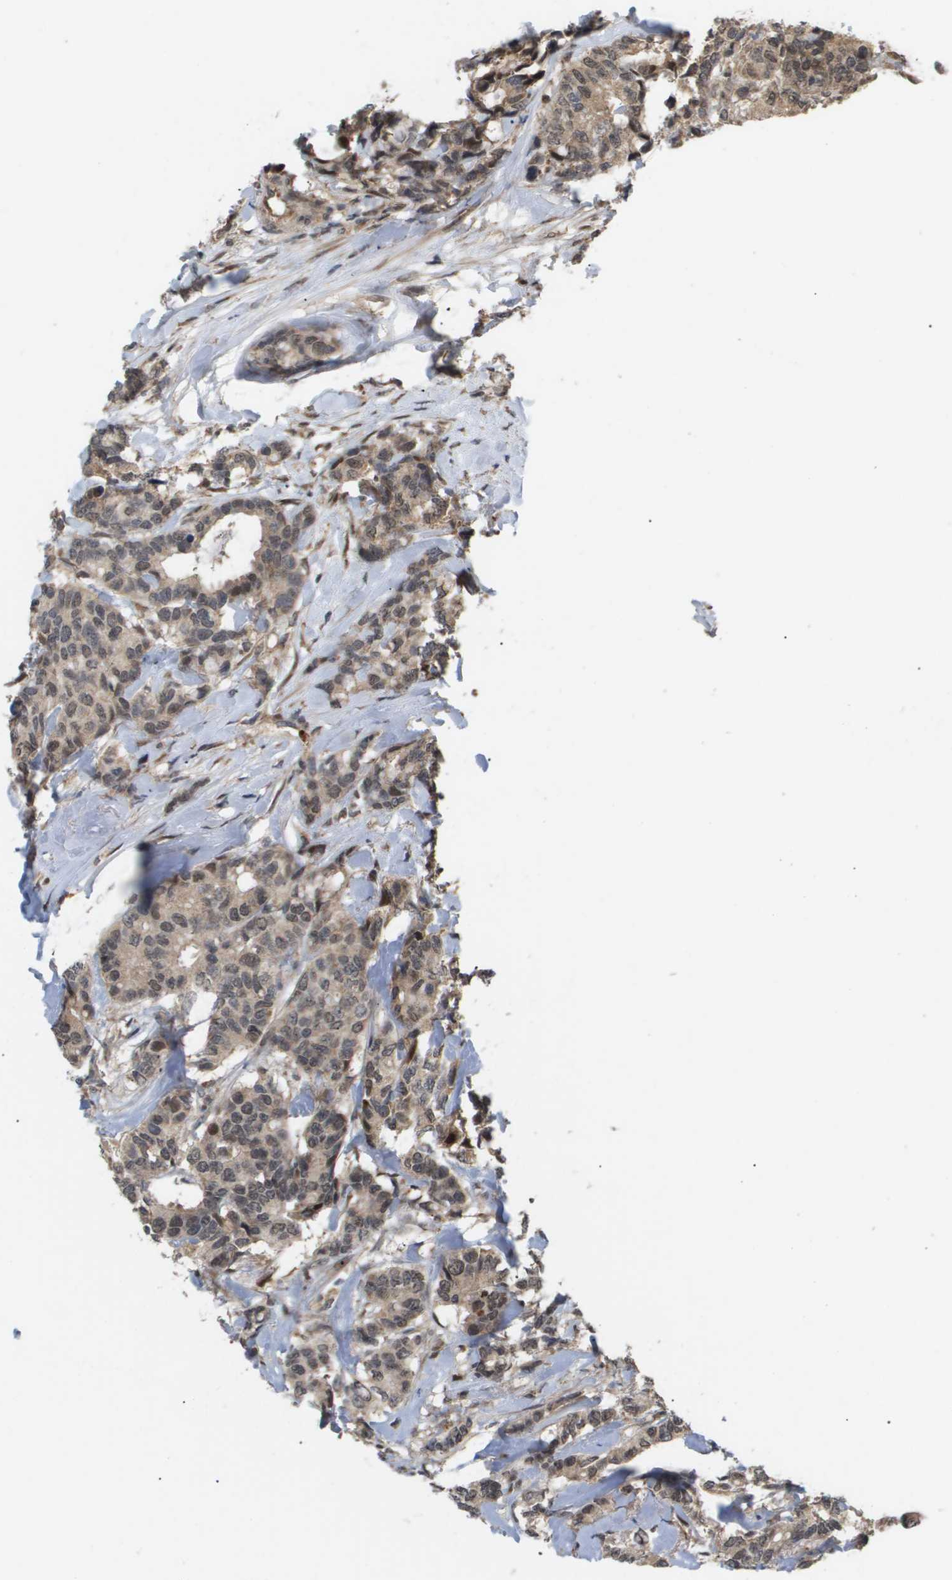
{"staining": {"intensity": "weak", "quantity": ">75%", "location": "cytoplasmic/membranous"}, "tissue": "breast cancer", "cell_type": "Tumor cells", "image_type": "cancer", "snomed": [{"axis": "morphology", "description": "Duct carcinoma"}, {"axis": "topography", "description": "Breast"}], "caption": "Immunohistochemistry (IHC) of infiltrating ductal carcinoma (breast) displays low levels of weak cytoplasmic/membranous expression in approximately >75% of tumor cells.", "gene": "PDGFB", "patient": {"sex": "female", "age": 87}}